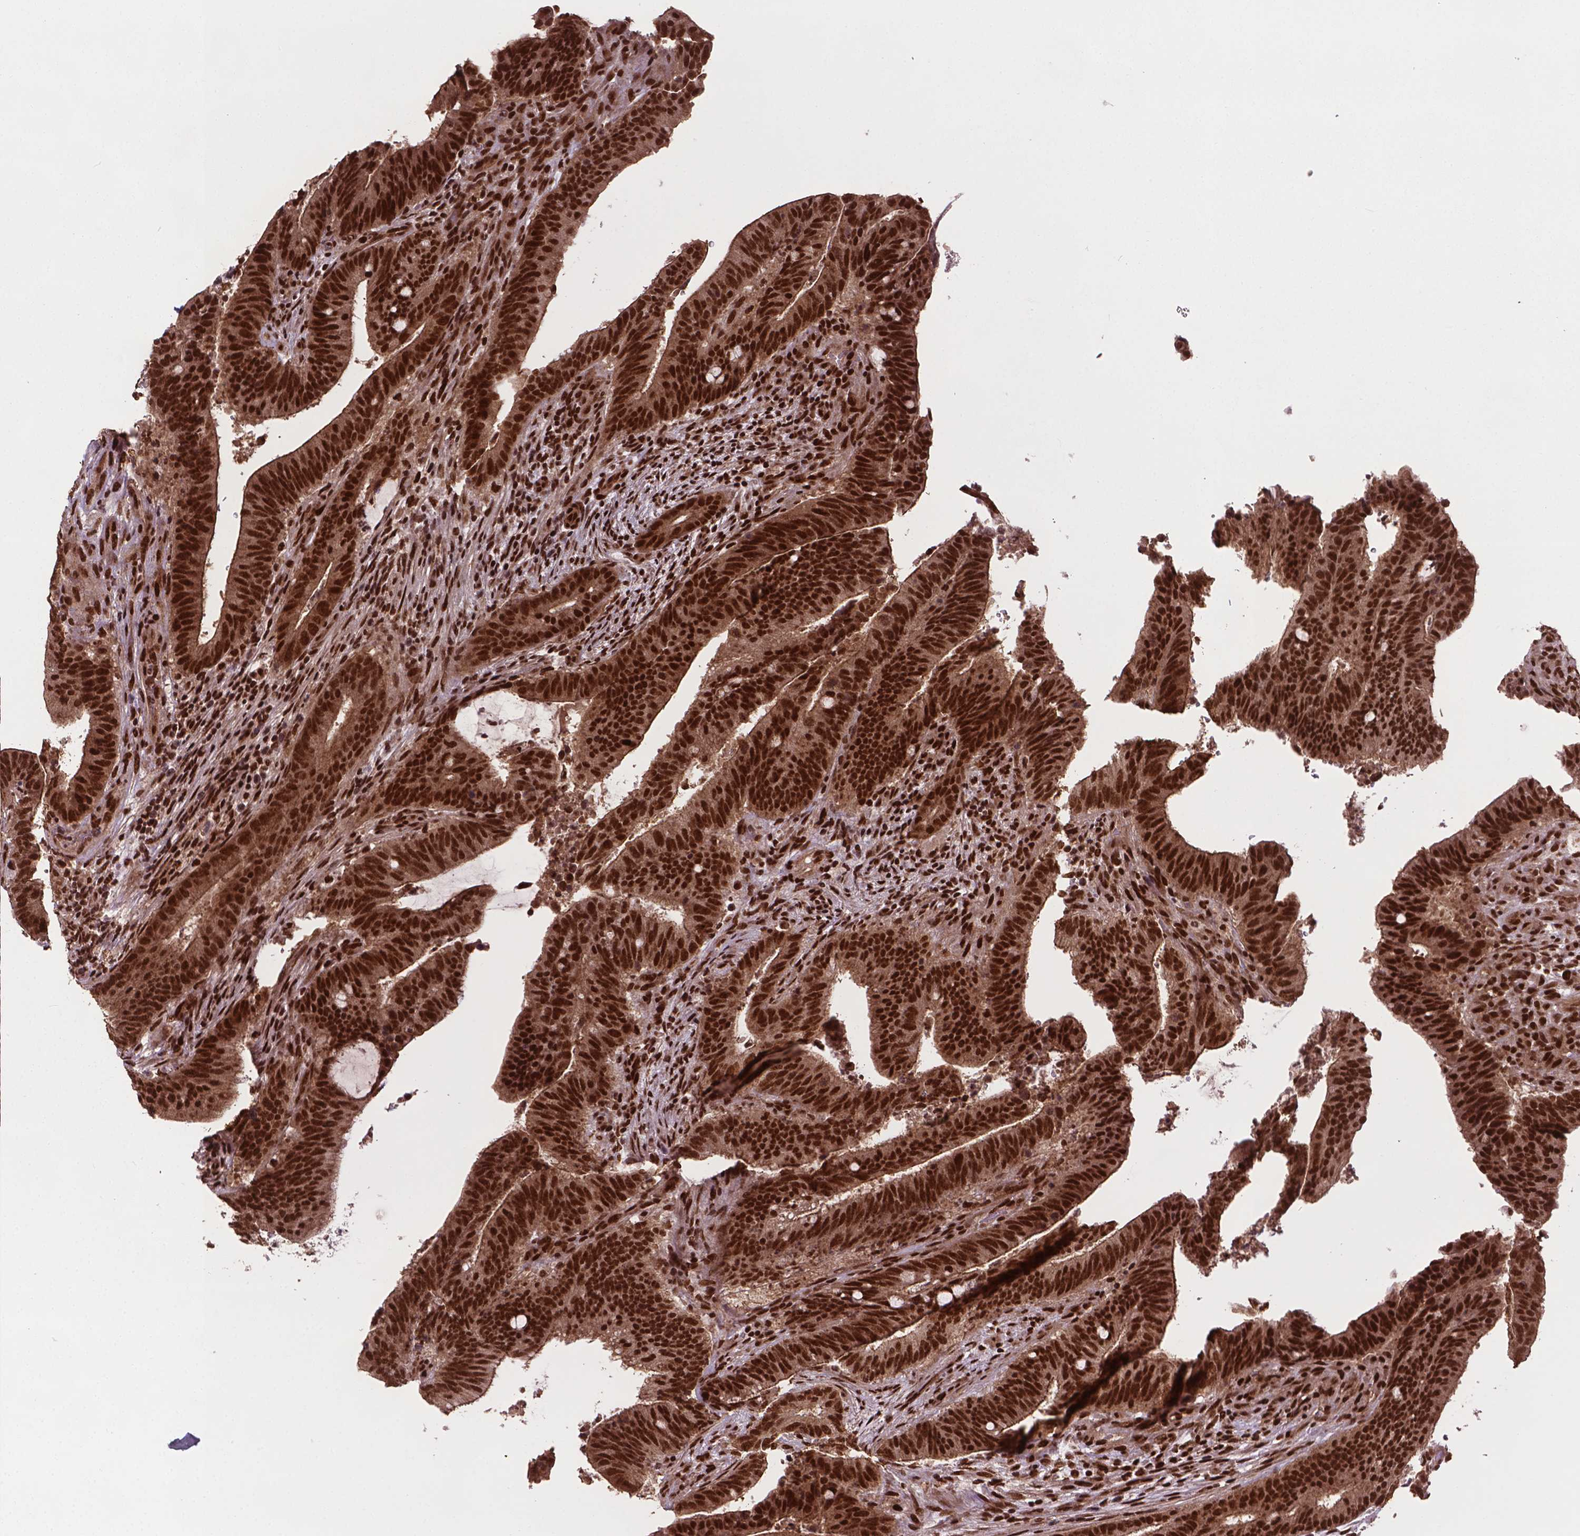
{"staining": {"intensity": "strong", "quantity": ">75%", "location": "nuclear"}, "tissue": "colorectal cancer", "cell_type": "Tumor cells", "image_type": "cancer", "snomed": [{"axis": "morphology", "description": "Adenocarcinoma, NOS"}, {"axis": "topography", "description": "Colon"}], "caption": "Tumor cells exhibit high levels of strong nuclear staining in about >75% of cells in human colorectal cancer.", "gene": "SIRT6", "patient": {"sex": "female", "age": 43}}